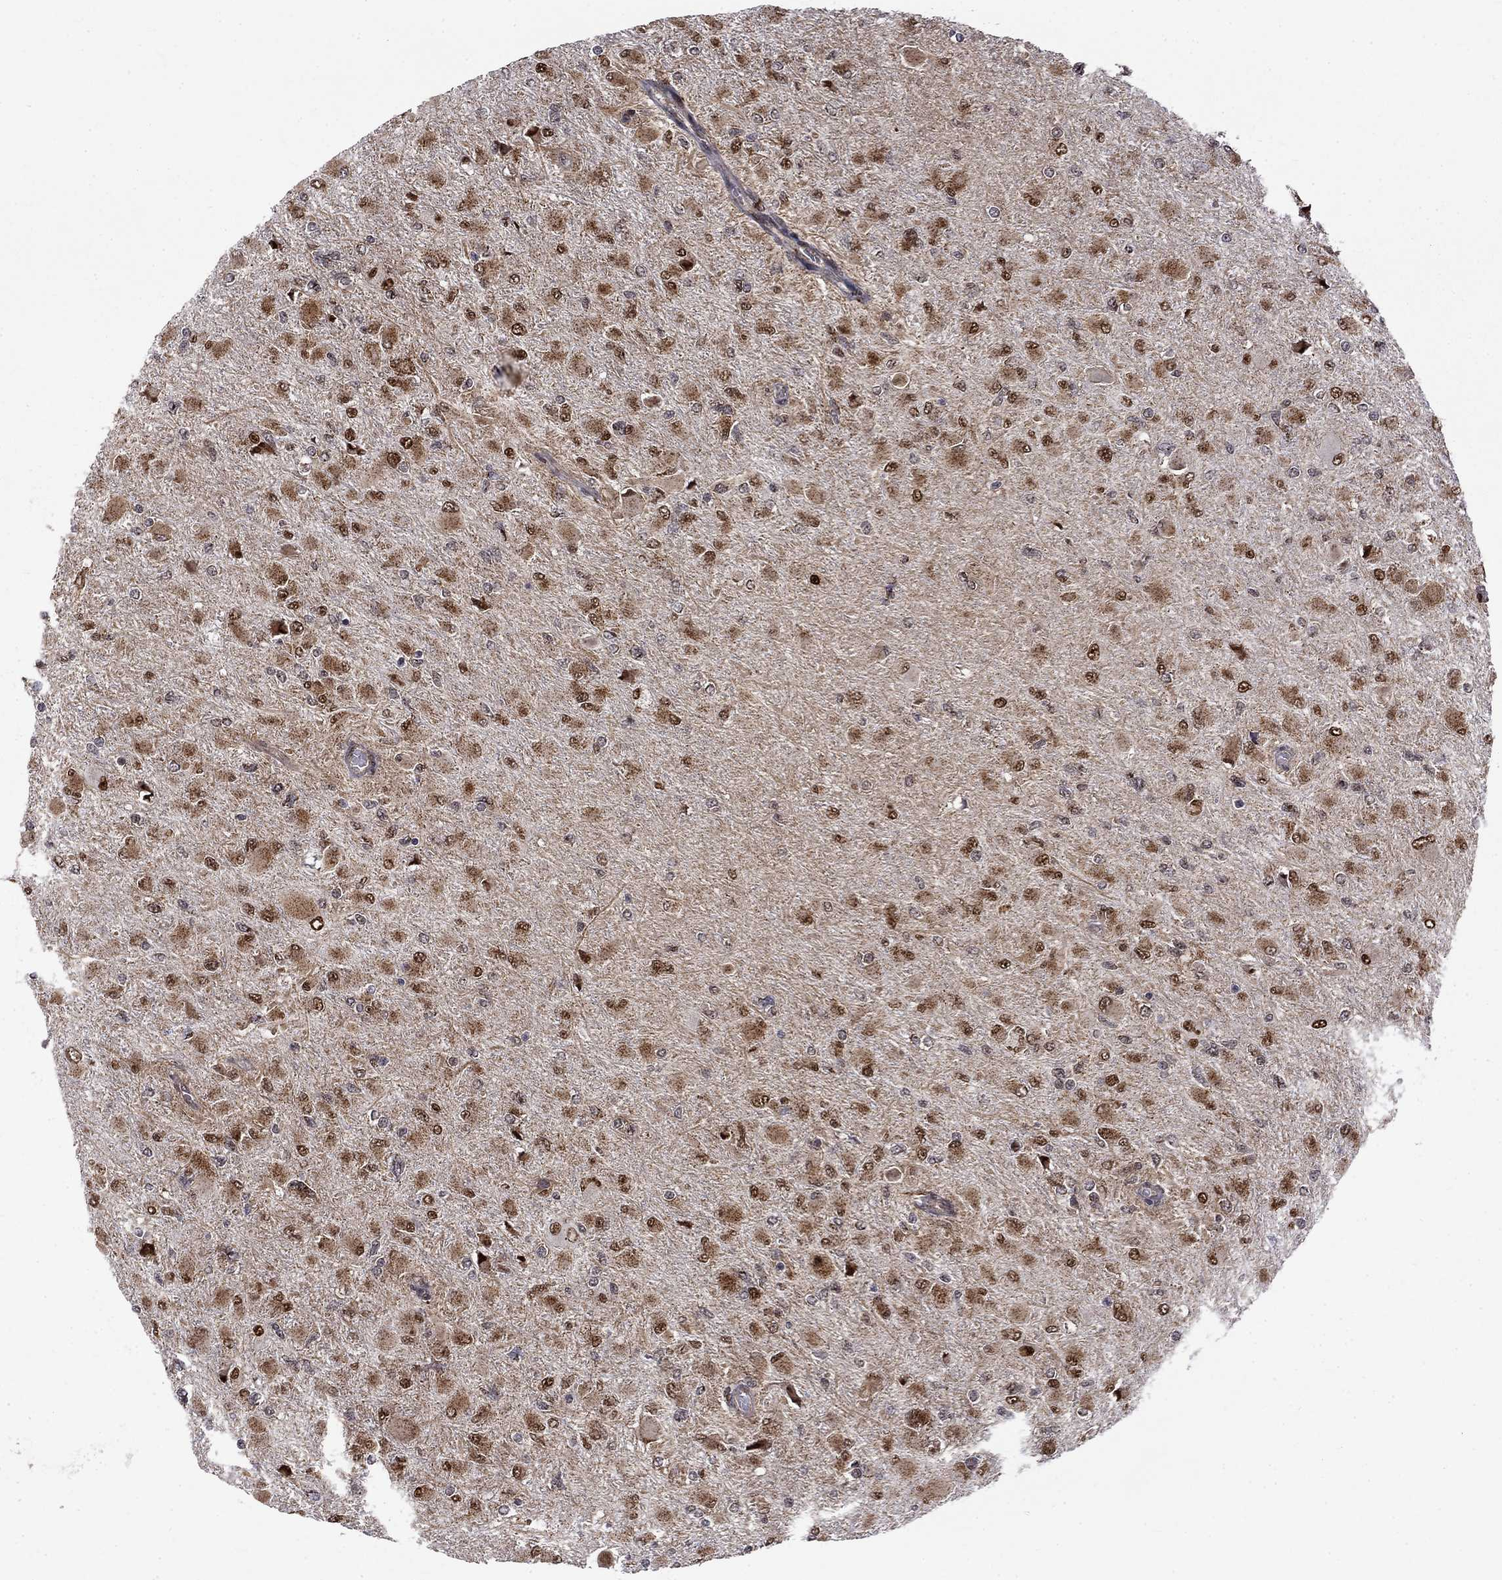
{"staining": {"intensity": "moderate", "quantity": "25%-75%", "location": "cytoplasmic/membranous,nuclear"}, "tissue": "glioma", "cell_type": "Tumor cells", "image_type": "cancer", "snomed": [{"axis": "morphology", "description": "Glioma, malignant, High grade"}, {"axis": "topography", "description": "Cerebral cortex"}], "caption": "Protein expression analysis of glioma exhibits moderate cytoplasmic/membranous and nuclear positivity in about 25%-75% of tumor cells.", "gene": "KPNA3", "patient": {"sex": "female", "age": 36}}